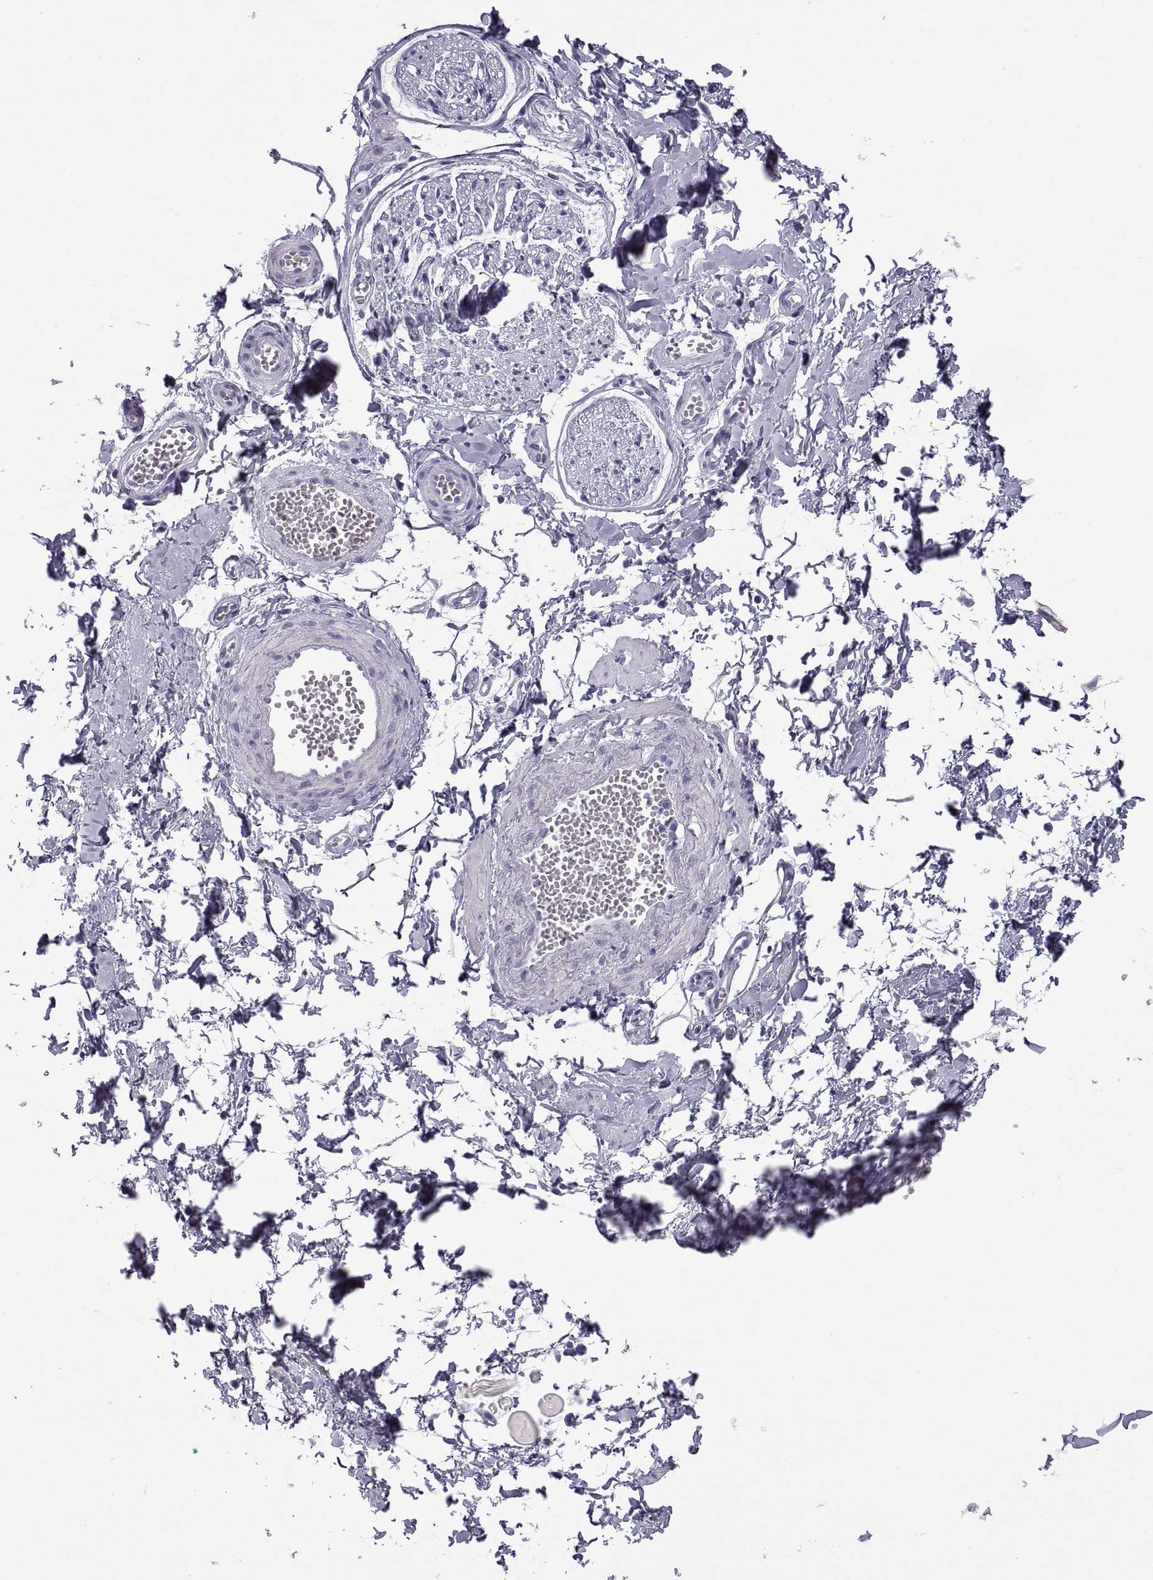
{"staining": {"intensity": "negative", "quantity": "none", "location": "none"}, "tissue": "adipose tissue", "cell_type": "Adipocytes", "image_type": "normal", "snomed": [{"axis": "morphology", "description": "Normal tissue, NOS"}, {"axis": "topography", "description": "Smooth muscle"}, {"axis": "topography", "description": "Peripheral nerve tissue"}], "caption": "High magnification brightfield microscopy of unremarkable adipose tissue stained with DAB (3,3'-diaminobenzidine) (brown) and counterstained with hematoxylin (blue): adipocytes show no significant expression. (DAB immunohistochemistry with hematoxylin counter stain).", "gene": "CT47A10", "patient": {"sex": "male", "age": 22}}